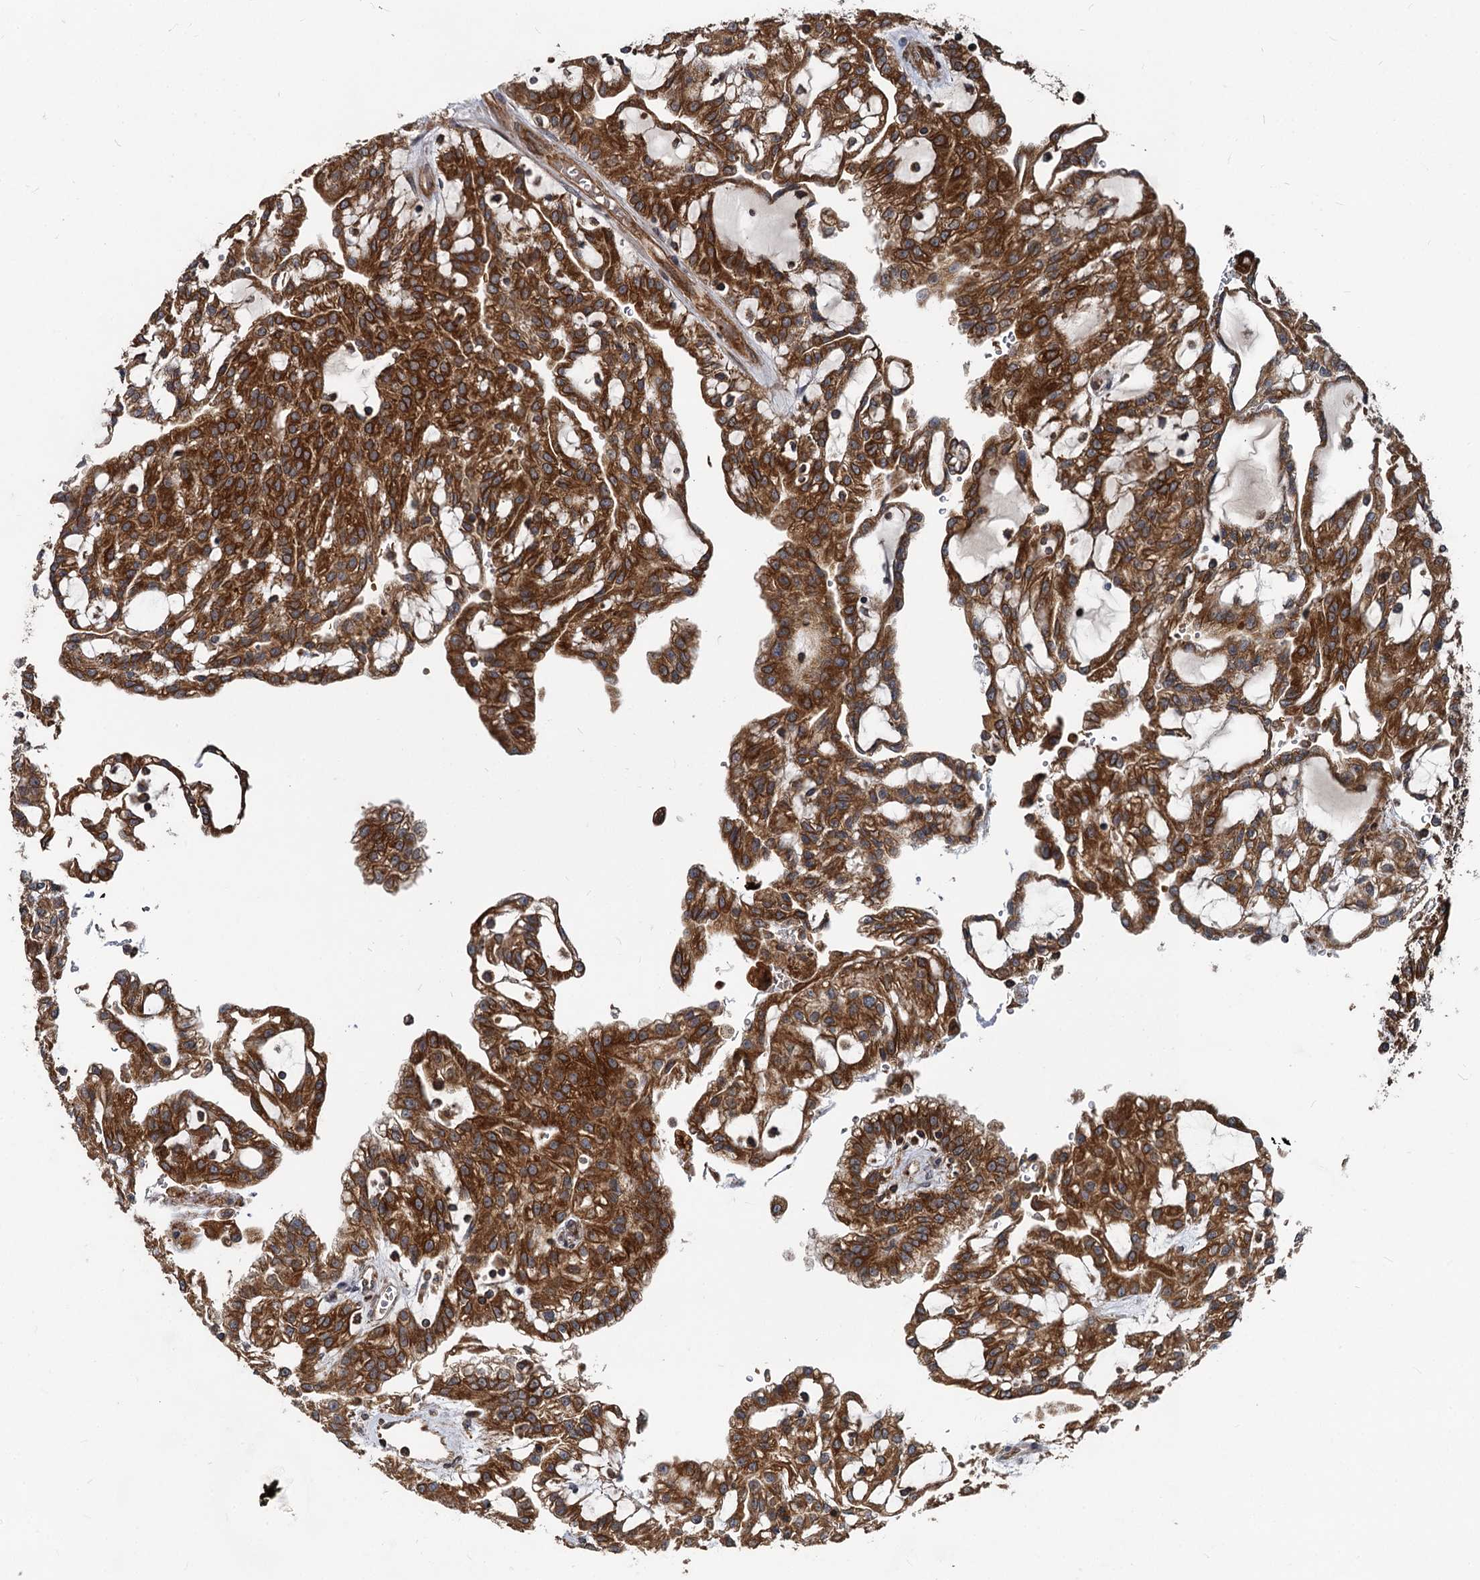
{"staining": {"intensity": "strong", "quantity": ">75%", "location": "cytoplasmic/membranous"}, "tissue": "renal cancer", "cell_type": "Tumor cells", "image_type": "cancer", "snomed": [{"axis": "morphology", "description": "Adenocarcinoma, NOS"}, {"axis": "topography", "description": "Kidney"}], "caption": "Human renal cancer stained with a protein marker shows strong staining in tumor cells.", "gene": "STIM1", "patient": {"sex": "male", "age": 63}}